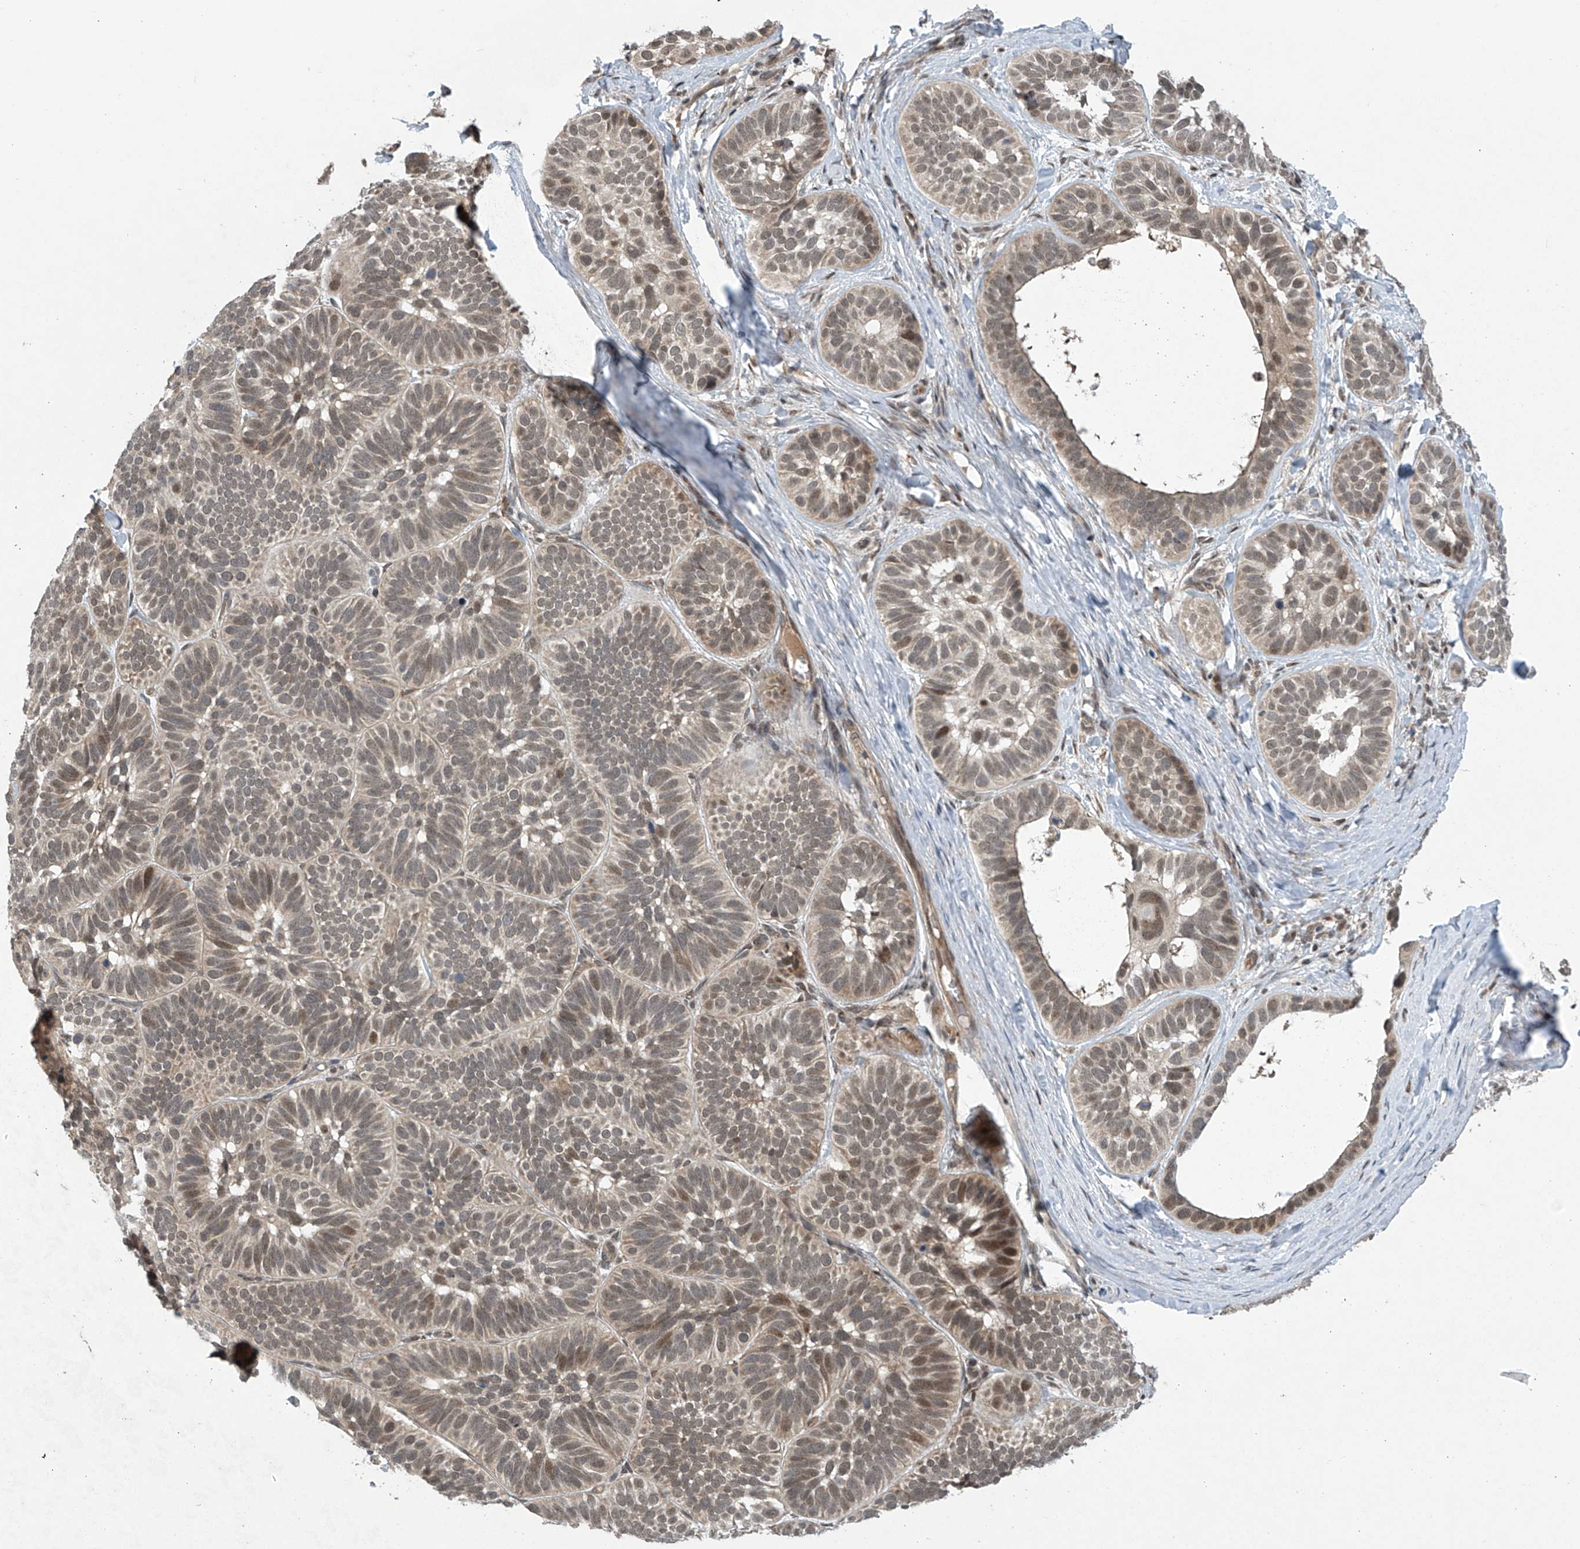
{"staining": {"intensity": "moderate", "quantity": ">75%", "location": "nuclear"}, "tissue": "skin cancer", "cell_type": "Tumor cells", "image_type": "cancer", "snomed": [{"axis": "morphology", "description": "Basal cell carcinoma"}, {"axis": "topography", "description": "Skin"}], "caption": "Skin cancer was stained to show a protein in brown. There is medium levels of moderate nuclear staining in approximately >75% of tumor cells. The protein is shown in brown color, while the nuclei are stained blue.", "gene": "ABHD13", "patient": {"sex": "male", "age": 62}}